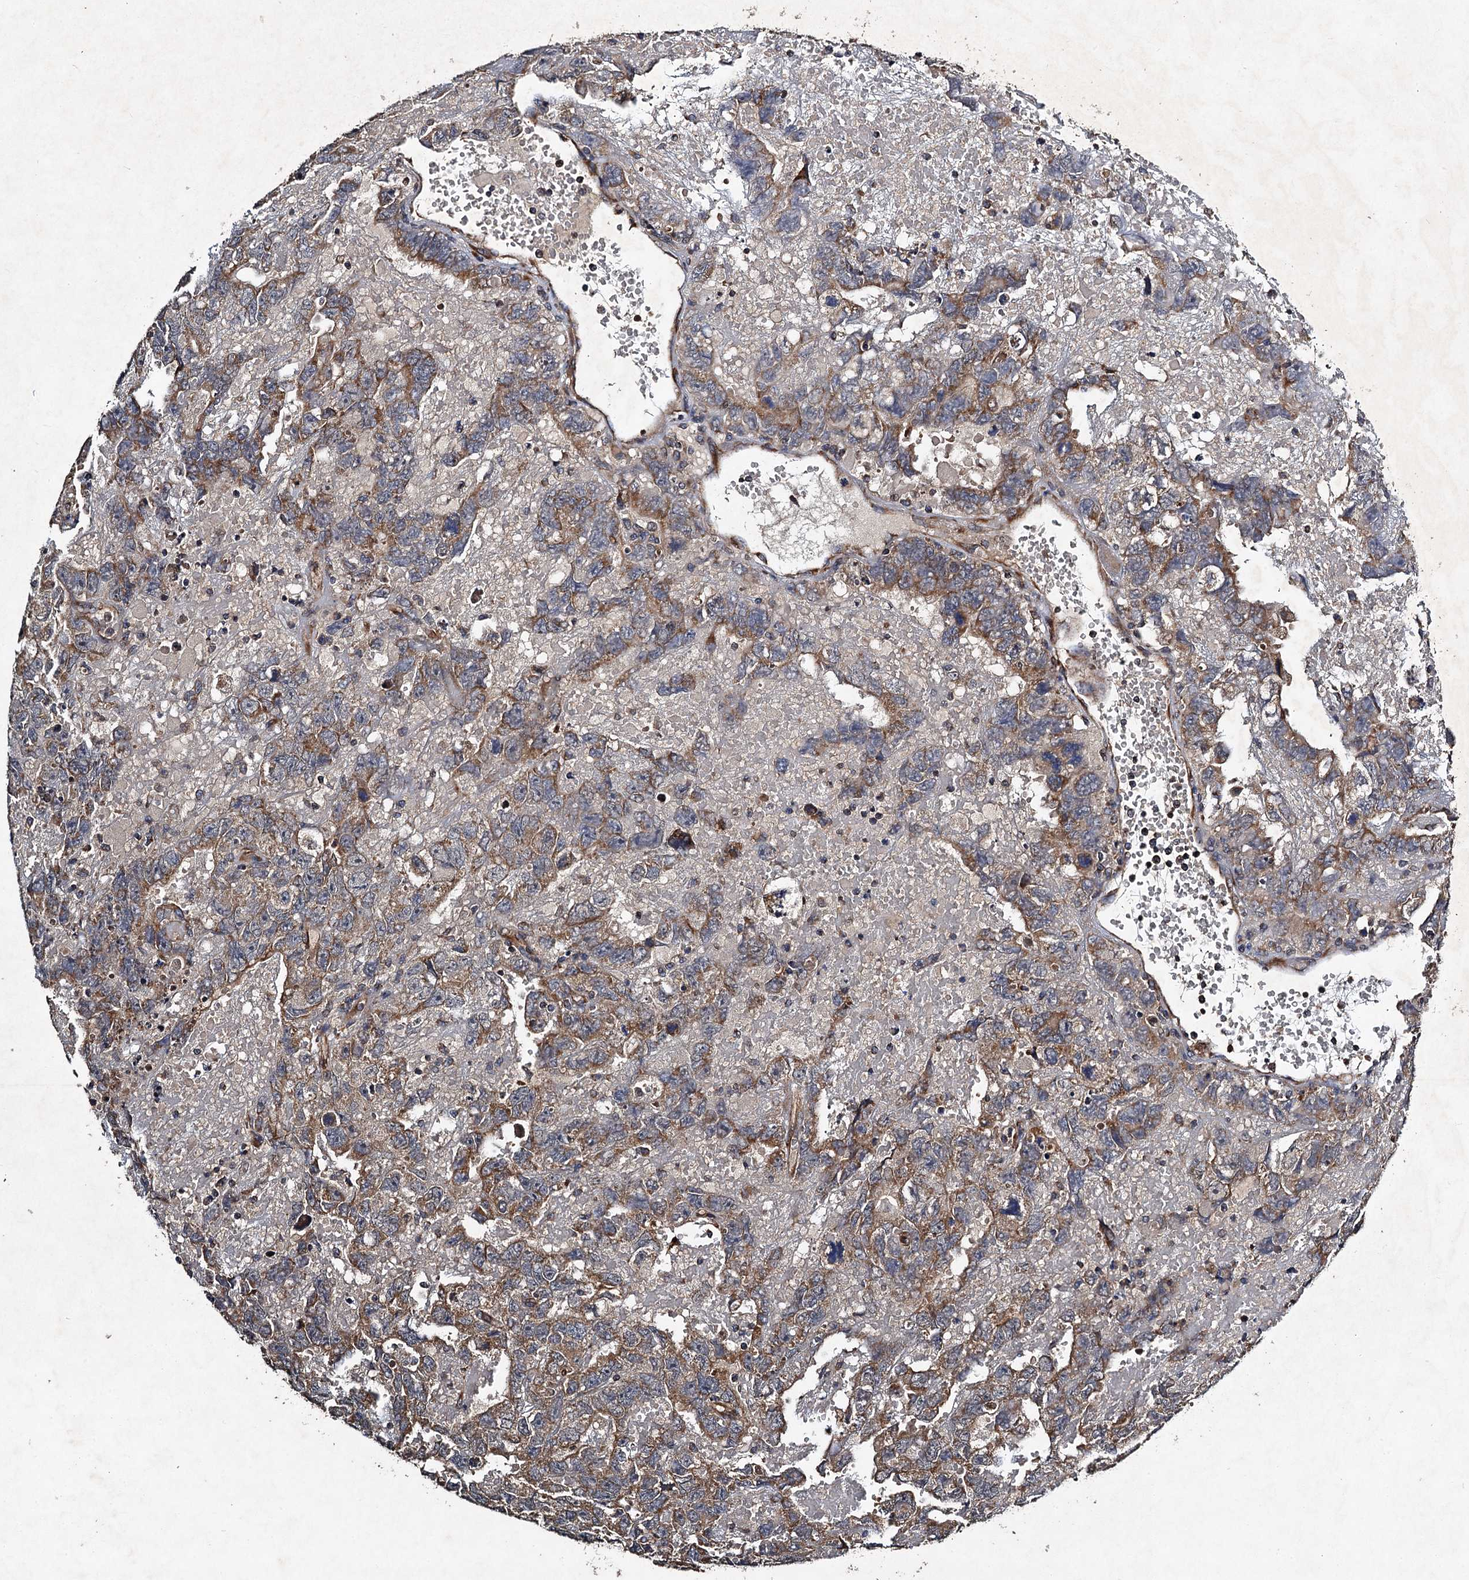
{"staining": {"intensity": "moderate", "quantity": "25%-75%", "location": "cytoplasmic/membranous"}, "tissue": "testis cancer", "cell_type": "Tumor cells", "image_type": "cancer", "snomed": [{"axis": "morphology", "description": "Carcinoma, Embryonal, NOS"}, {"axis": "topography", "description": "Testis"}], "caption": "Brown immunohistochemical staining in human testis cancer shows moderate cytoplasmic/membranous positivity in approximately 25%-75% of tumor cells.", "gene": "NDUFA13", "patient": {"sex": "male", "age": 45}}